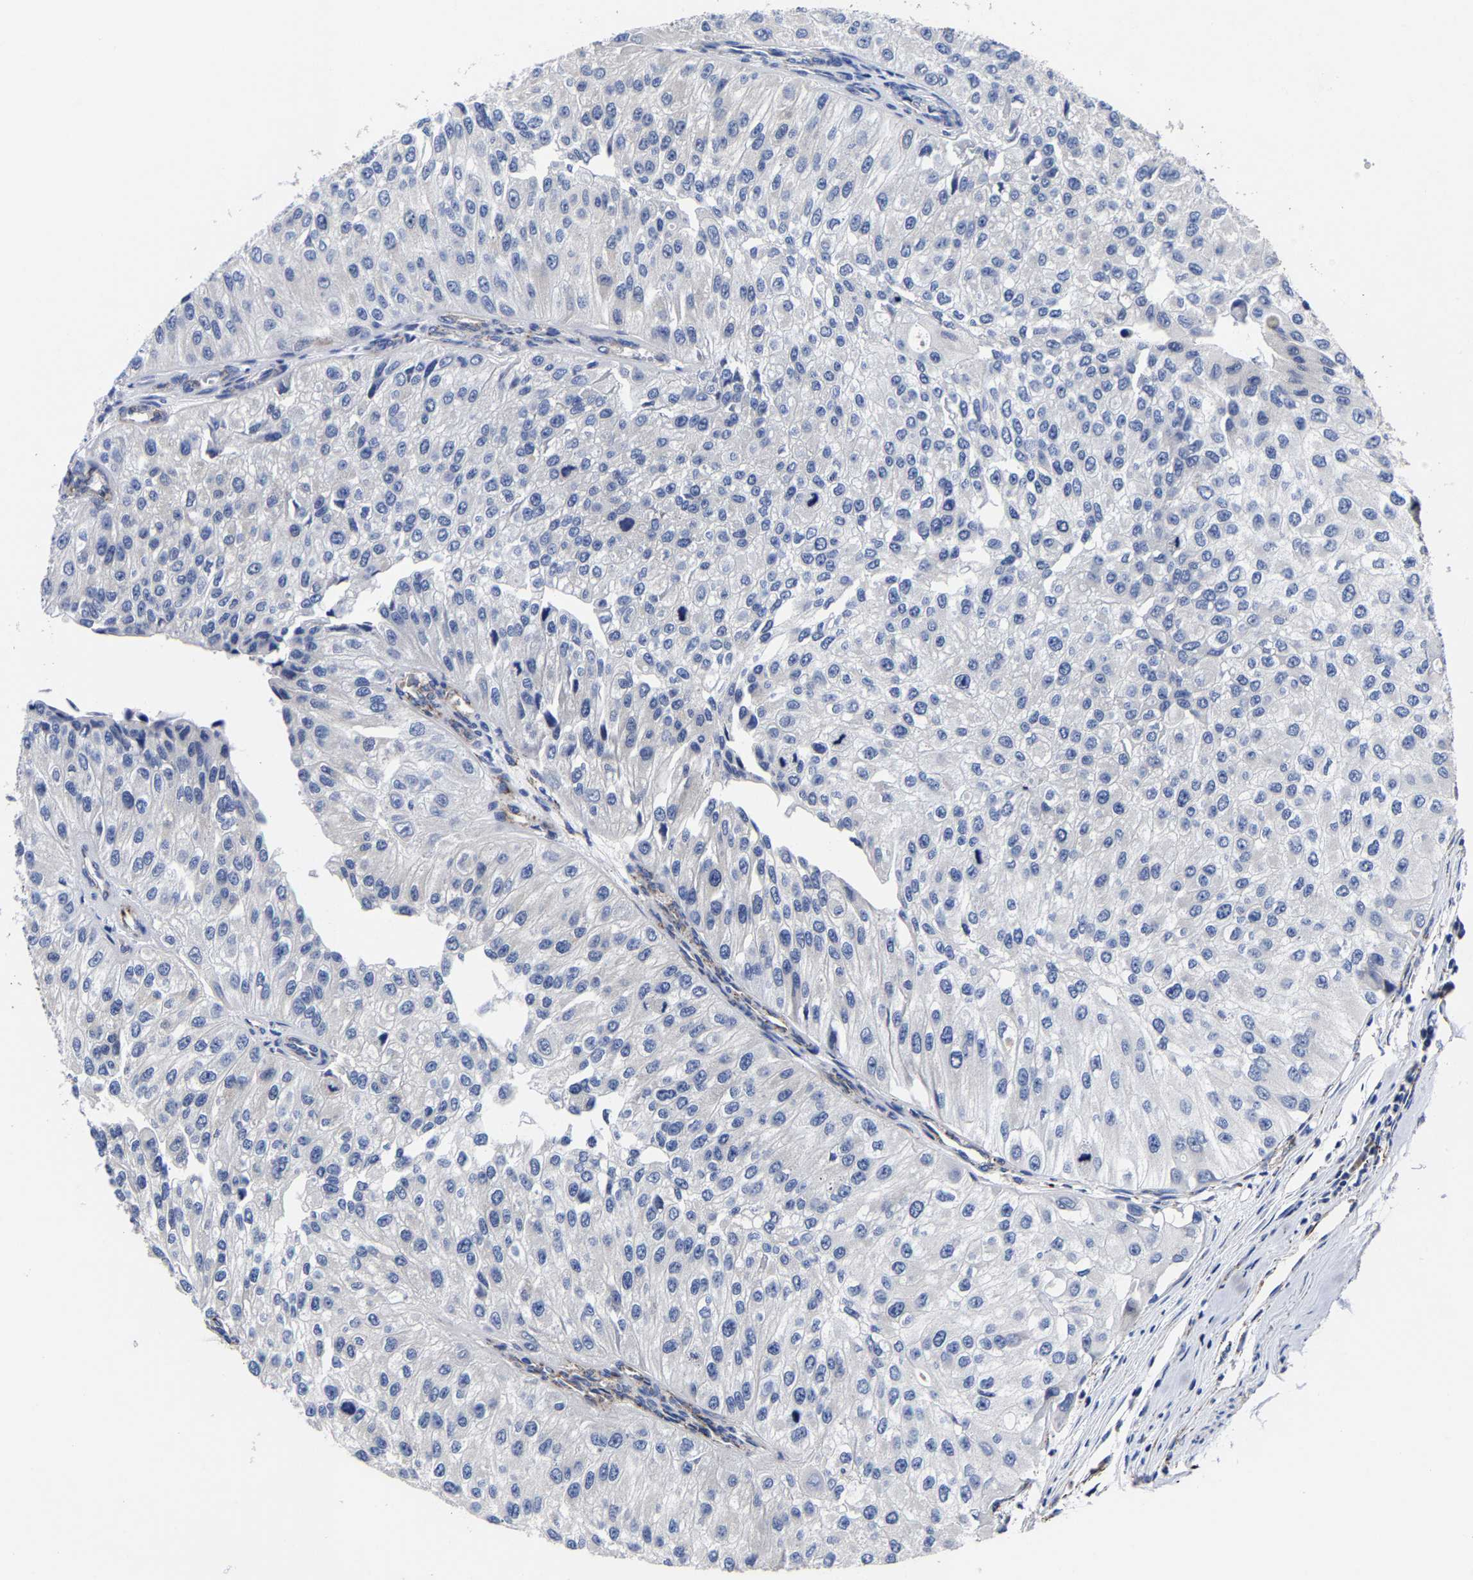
{"staining": {"intensity": "negative", "quantity": "none", "location": "none"}, "tissue": "urothelial cancer", "cell_type": "Tumor cells", "image_type": "cancer", "snomed": [{"axis": "morphology", "description": "Urothelial carcinoma, High grade"}, {"axis": "topography", "description": "Kidney"}, {"axis": "topography", "description": "Urinary bladder"}], "caption": "Image shows no significant protein staining in tumor cells of urothelial cancer.", "gene": "AASS", "patient": {"sex": "male", "age": 77}}